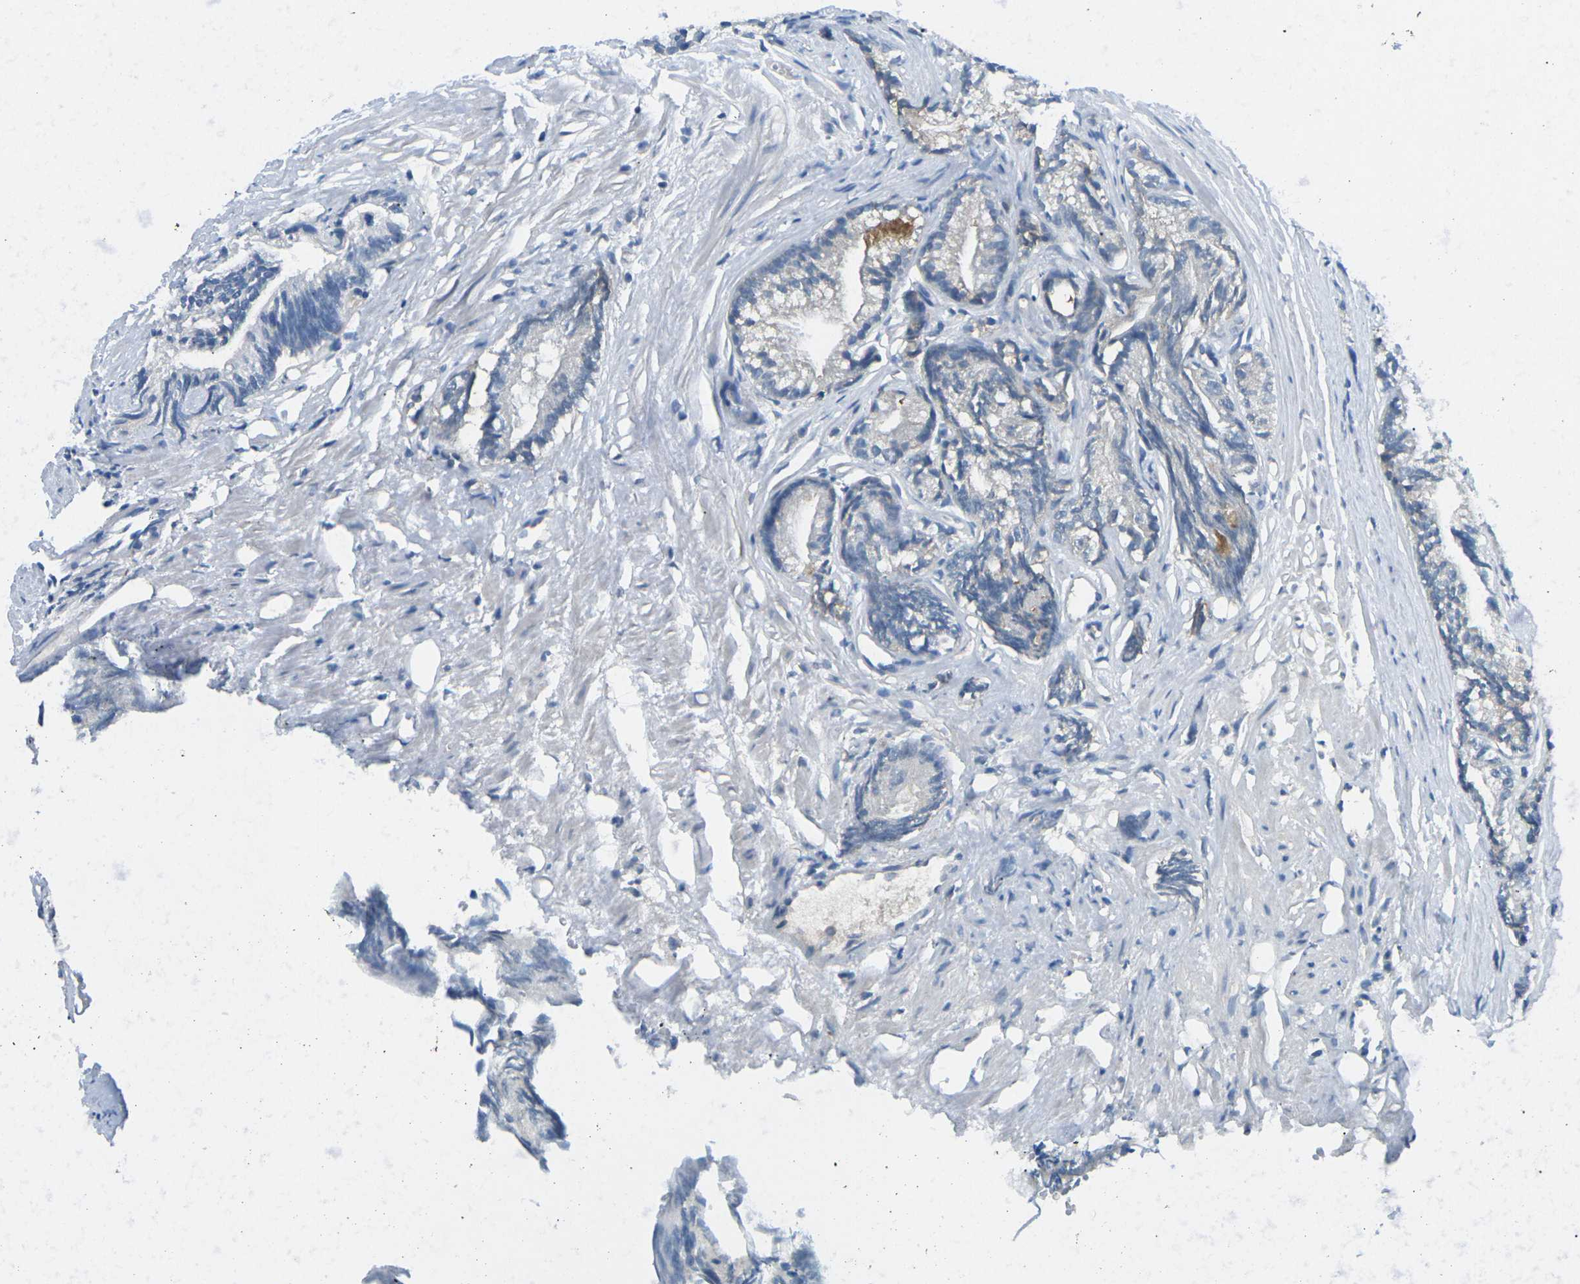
{"staining": {"intensity": "negative", "quantity": "none", "location": "none"}, "tissue": "prostate cancer", "cell_type": "Tumor cells", "image_type": "cancer", "snomed": [{"axis": "morphology", "description": "Adenocarcinoma, Low grade"}, {"axis": "topography", "description": "Prostate"}], "caption": "Micrograph shows no significant protein positivity in tumor cells of prostate cancer.", "gene": "CD47", "patient": {"sex": "male", "age": 89}}